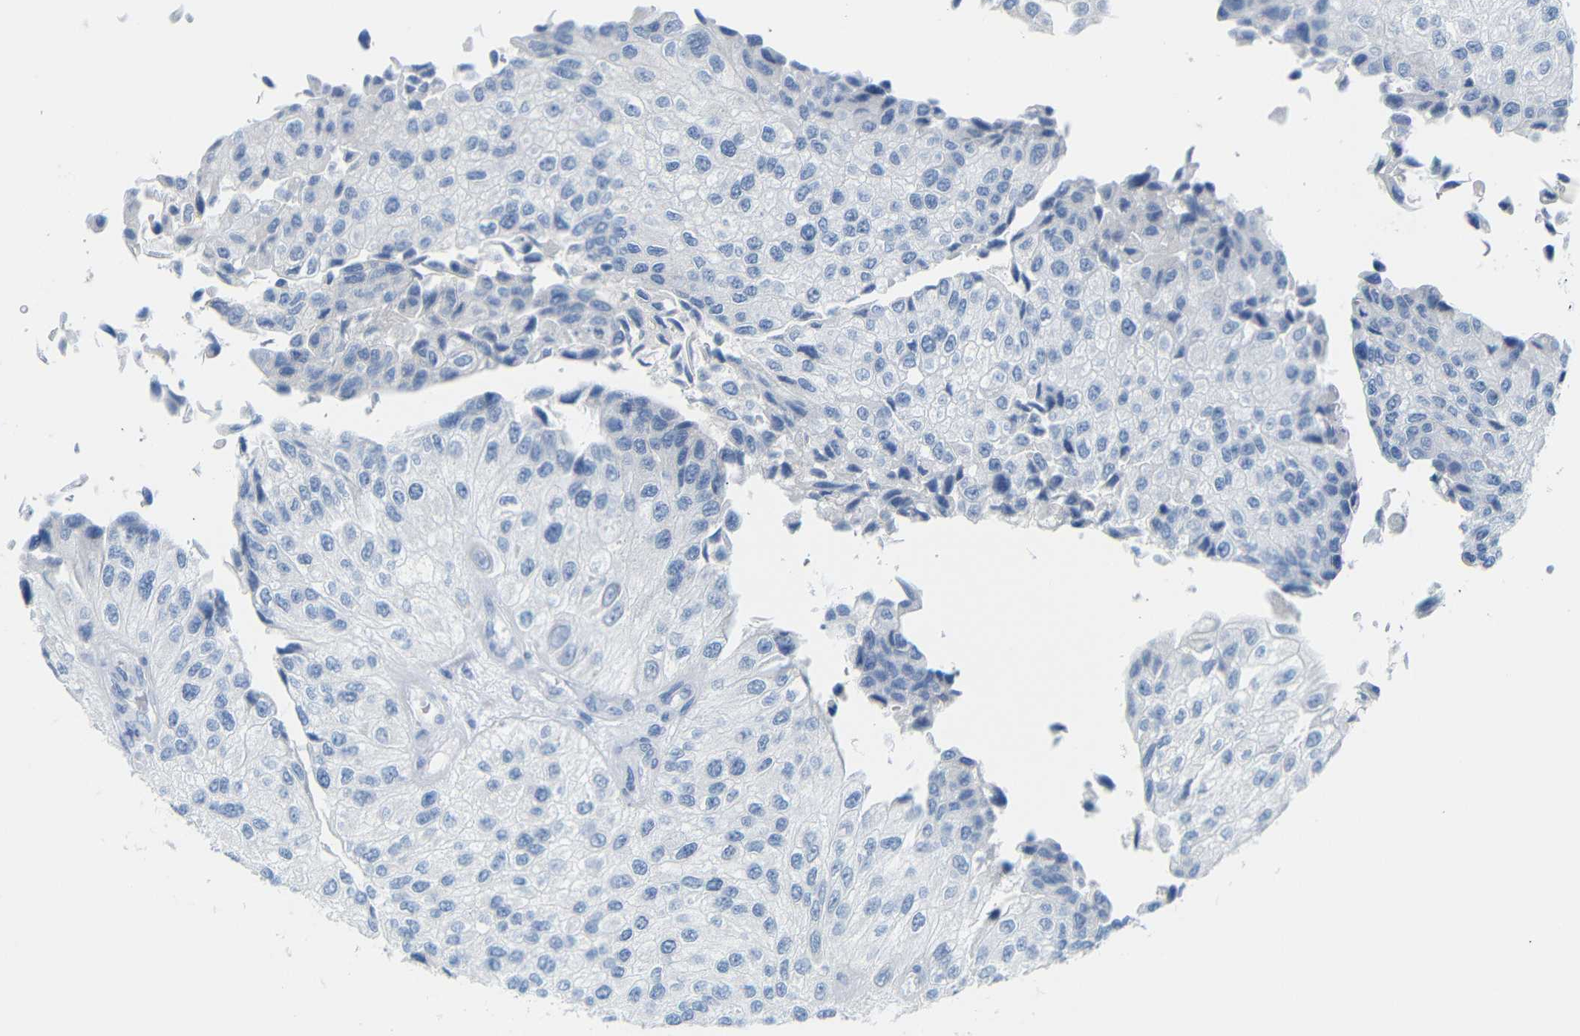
{"staining": {"intensity": "negative", "quantity": "none", "location": "none"}, "tissue": "urothelial cancer", "cell_type": "Tumor cells", "image_type": "cancer", "snomed": [{"axis": "morphology", "description": "Urothelial carcinoma, High grade"}, {"axis": "topography", "description": "Kidney"}, {"axis": "topography", "description": "Urinary bladder"}], "caption": "IHC micrograph of neoplastic tissue: urothelial carcinoma (high-grade) stained with DAB (3,3'-diaminobenzidine) reveals no significant protein expression in tumor cells.", "gene": "FCRL1", "patient": {"sex": "male", "age": 77}}